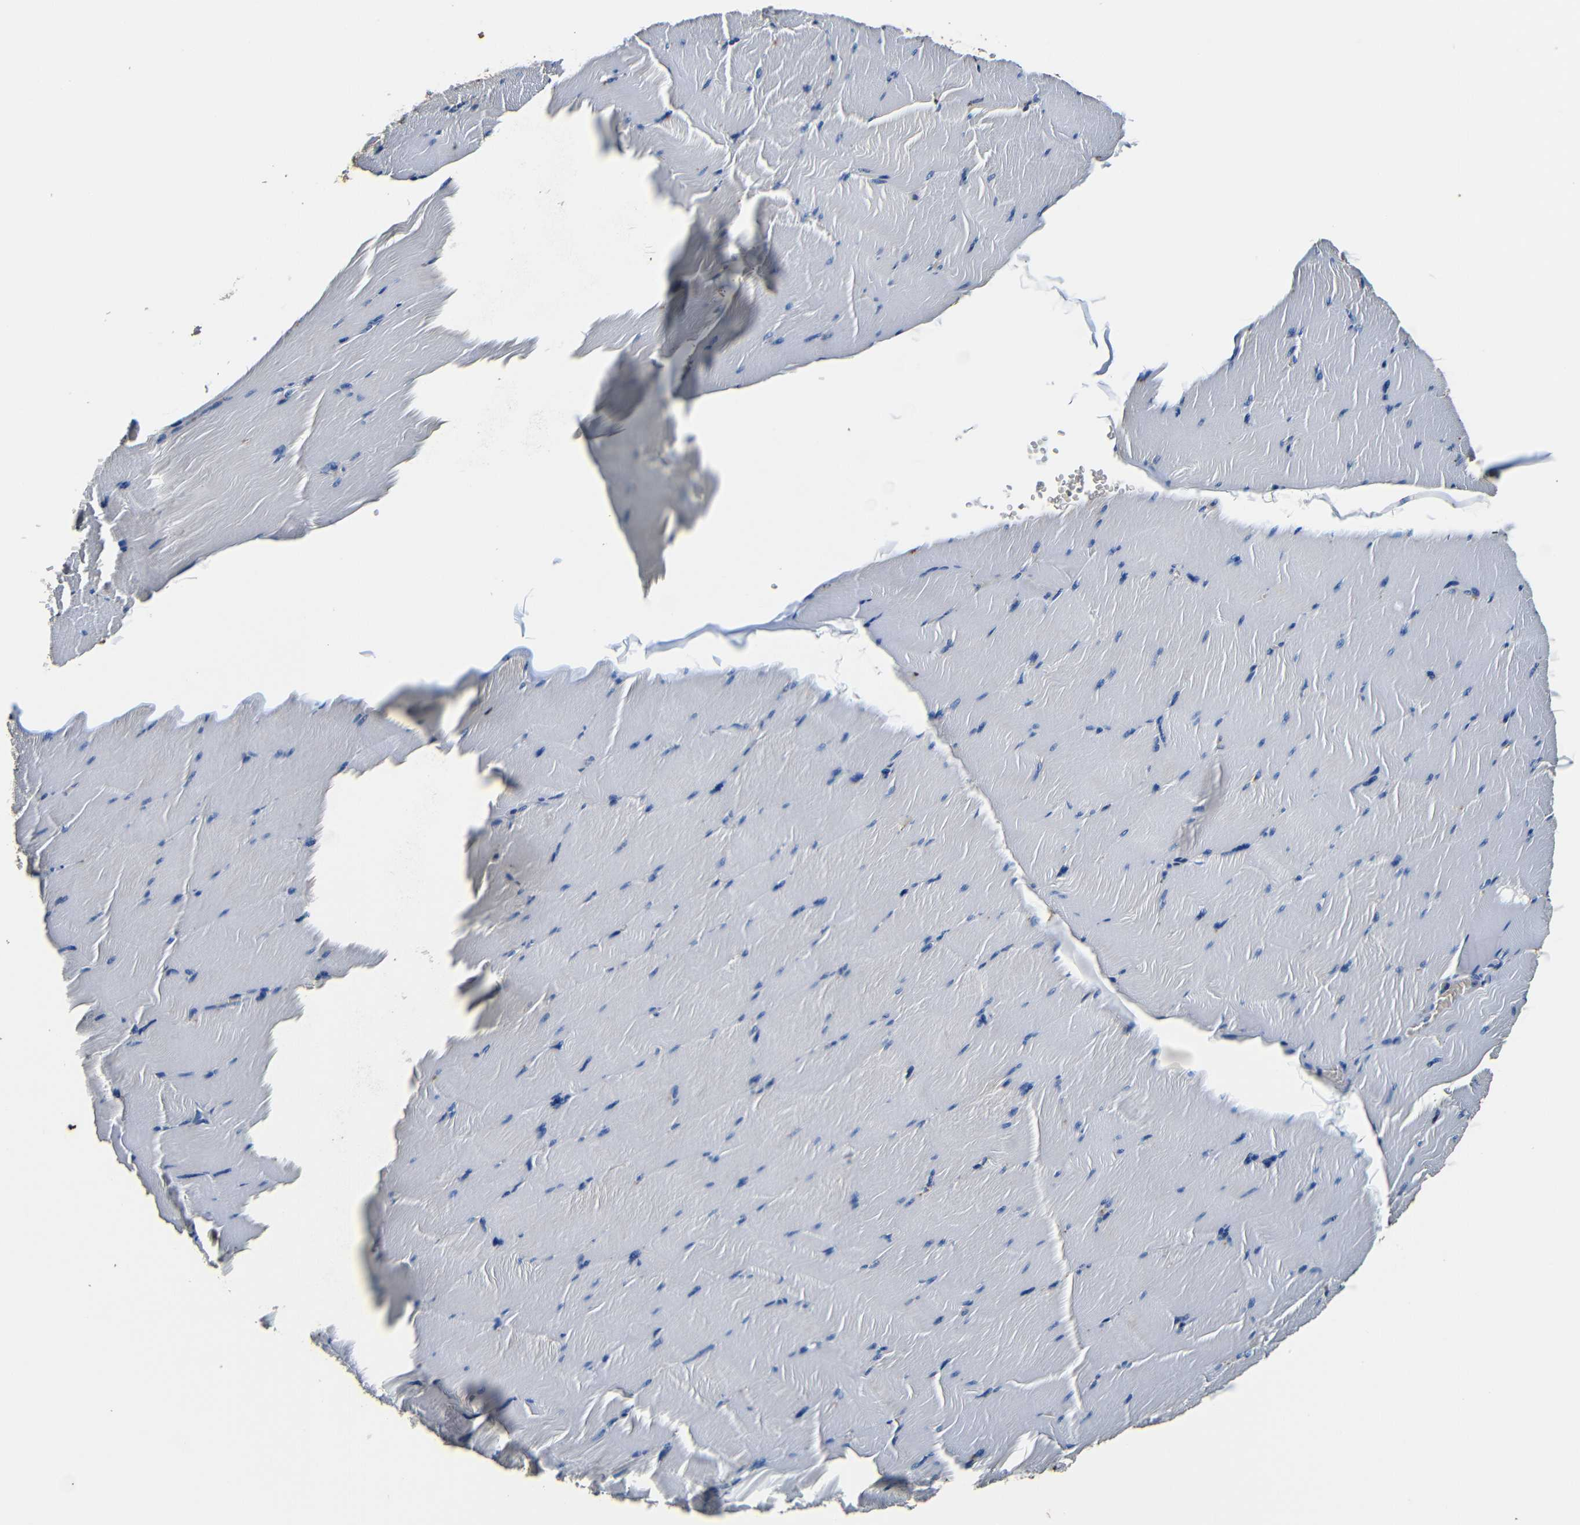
{"staining": {"intensity": "negative", "quantity": "none", "location": "none"}, "tissue": "skeletal muscle", "cell_type": "Myocytes", "image_type": "normal", "snomed": [{"axis": "morphology", "description": "Normal tissue, NOS"}, {"axis": "topography", "description": "Skeletal muscle"}], "caption": "High magnification brightfield microscopy of unremarkable skeletal muscle stained with DAB (3,3'-diaminobenzidine) (brown) and counterstained with hematoxylin (blue): myocytes show no significant staining. (Stains: DAB (3,3'-diaminobenzidine) IHC with hematoxylin counter stain, Microscopy: brightfield microscopy at high magnification).", "gene": "RRBP1", "patient": {"sex": "male", "age": 62}}